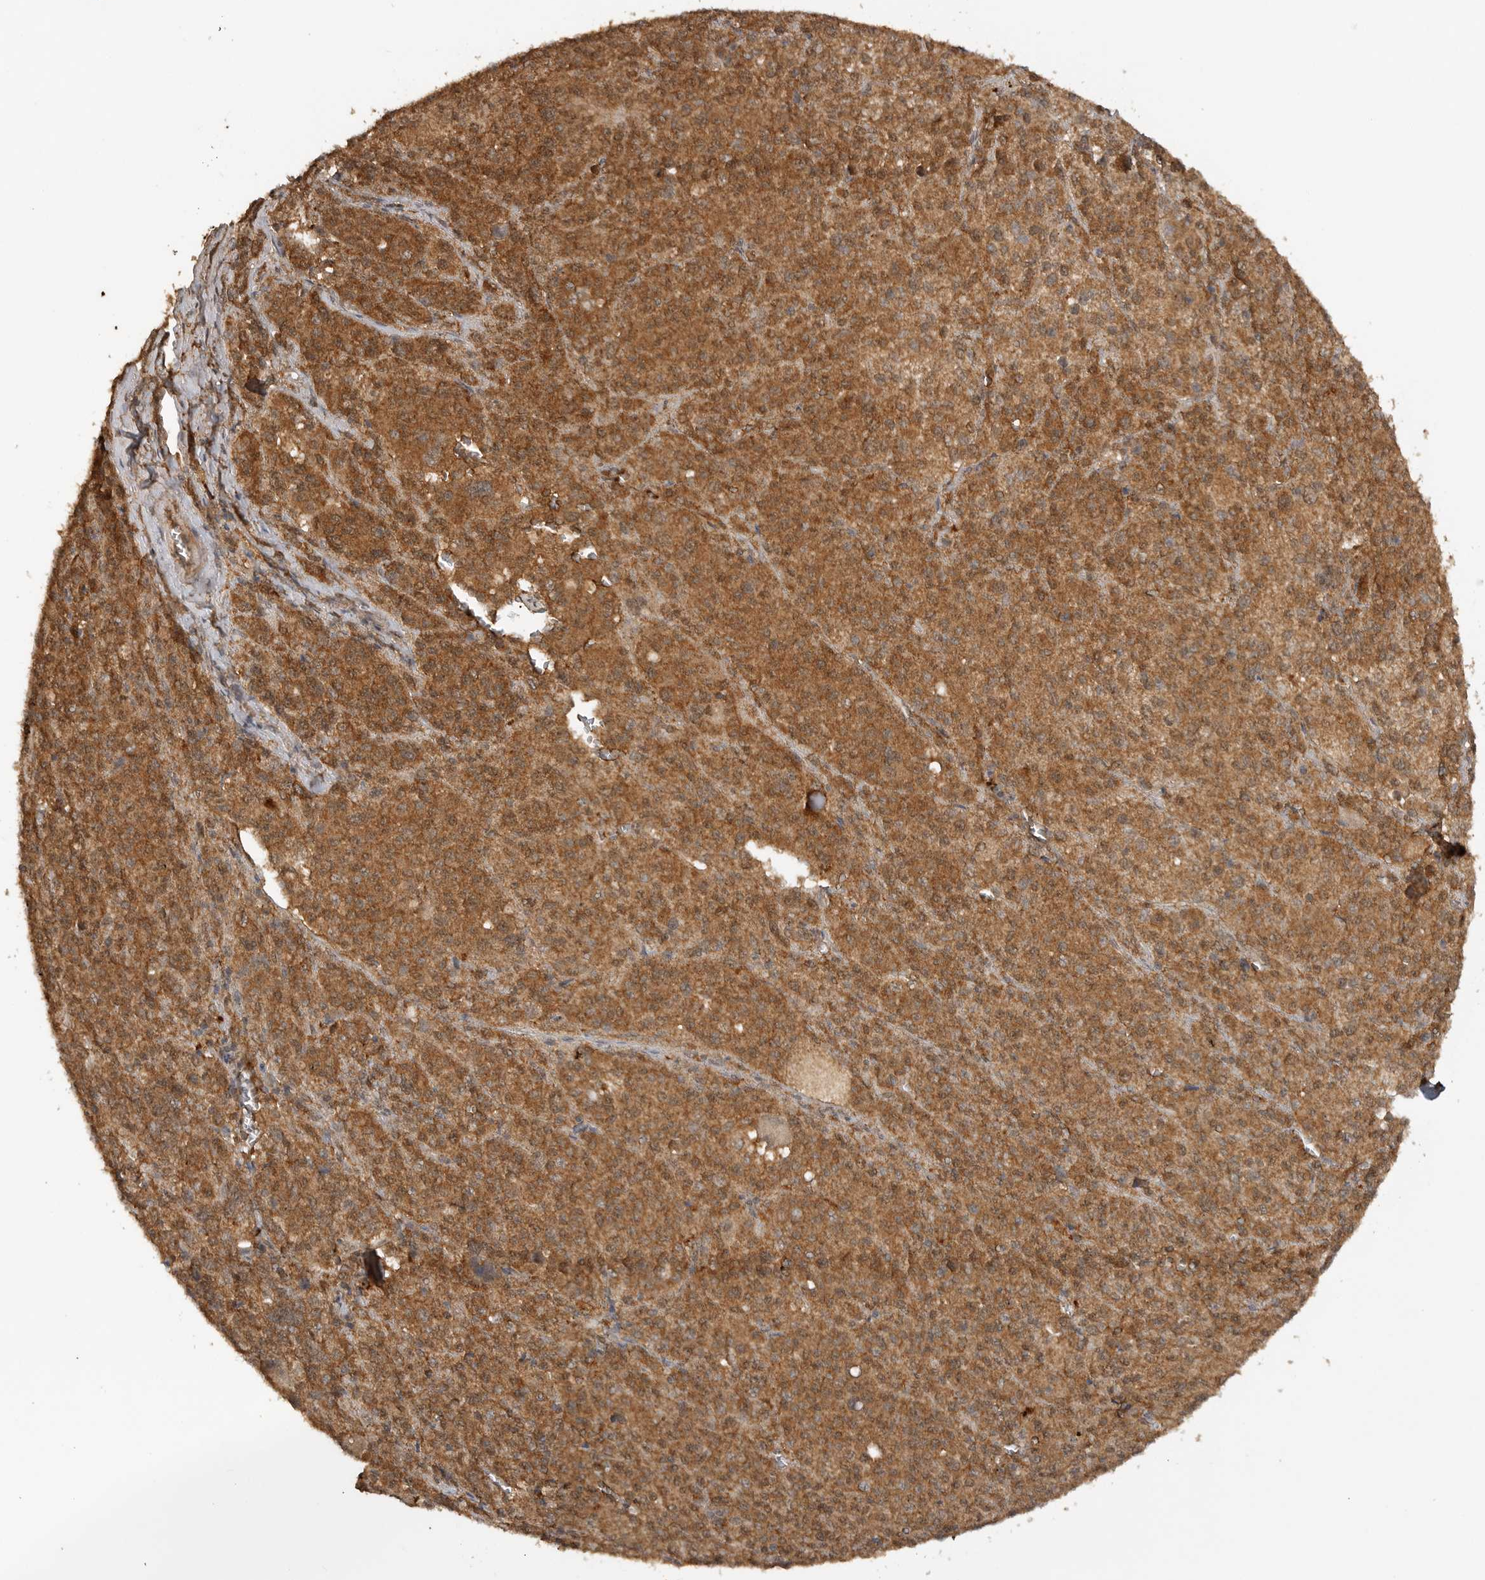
{"staining": {"intensity": "moderate", "quantity": ">75%", "location": "cytoplasmic/membranous"}, "tissue": "melanoma", "cell_type": "Tumor cells", "image_type": "cancer", "snomed": [{"axis": "morphology", "description": "Malignant melanoma, Metastatic site"}, {"axis": "topography", "description": "Skin"}], "caption": "A photomicrograph of melanoma stained for a protein demonstrates moderate cytoplasmic/membranous brown staining in tumor cells.", "gene": "ICOSLG", "patient": {"sex": "female", "age": 74}}